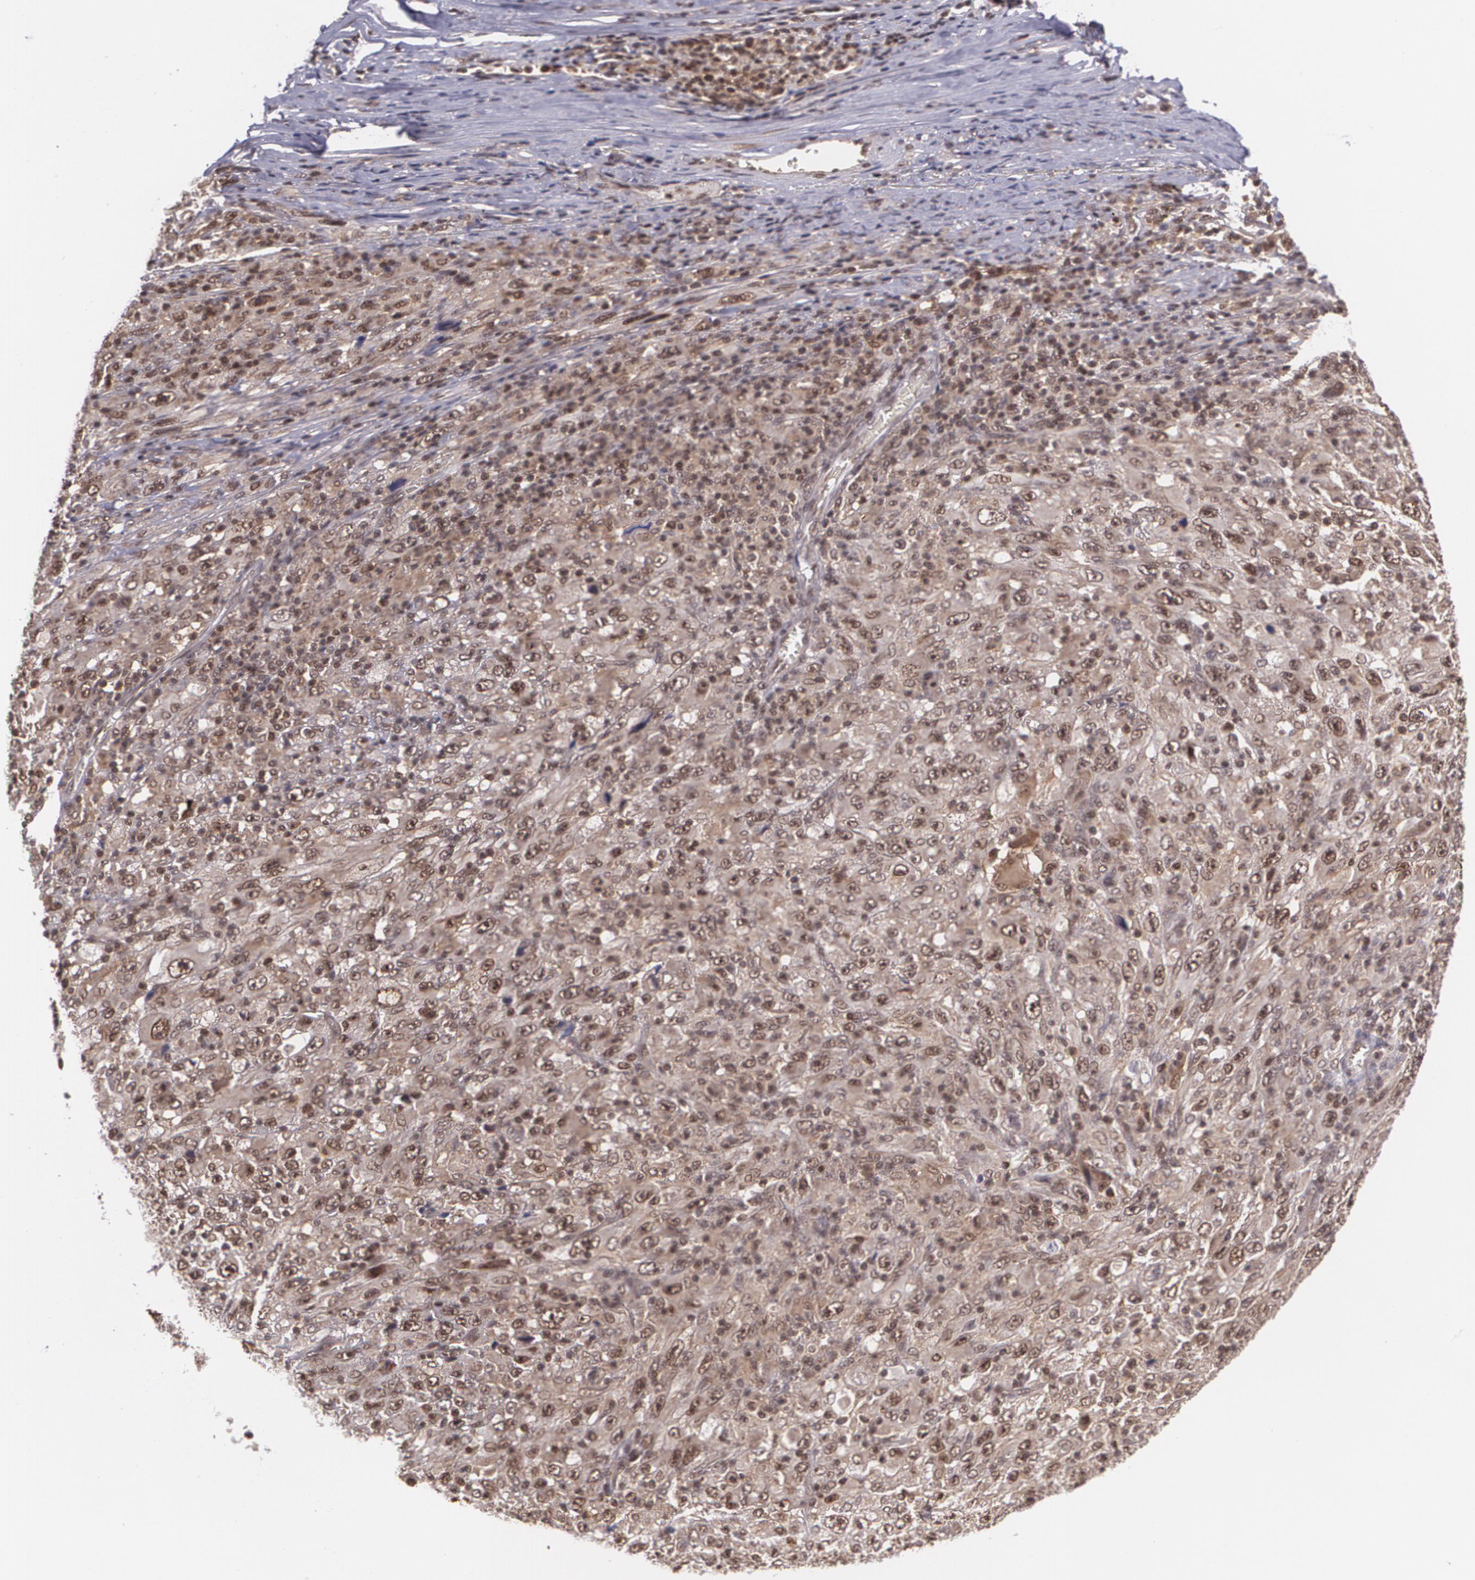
{"staining": {"intensity": "moderate", "quantity": ">75%", "location": "cytoplasmic/membranous,nuclear"}, "tissue": "melanoma", "cell_type": "Tumor cells", "image_type": "cancer", "snomed": [{"axis": "morphology", "description": "Malignant melanoma, Metastatic site"}, {"axis": "topography", "description": "Skin"}], "caption": "Immunohistochemistry (IHC) staining of malignant melanoma (metastatic site), which demonstrates medium levels of moderate cytoplasmic/membranous and nuclear staining in about >75% of tumor cells indicating moderate cytoplasmic/membranous and nuclear protein expression. The staining was performed using DAB (brown) for protein detection and nuclei were counterstained in hematoxylin (blue).", "gene": "CUL2", "patient": {"sex": "female", "age": 56}}